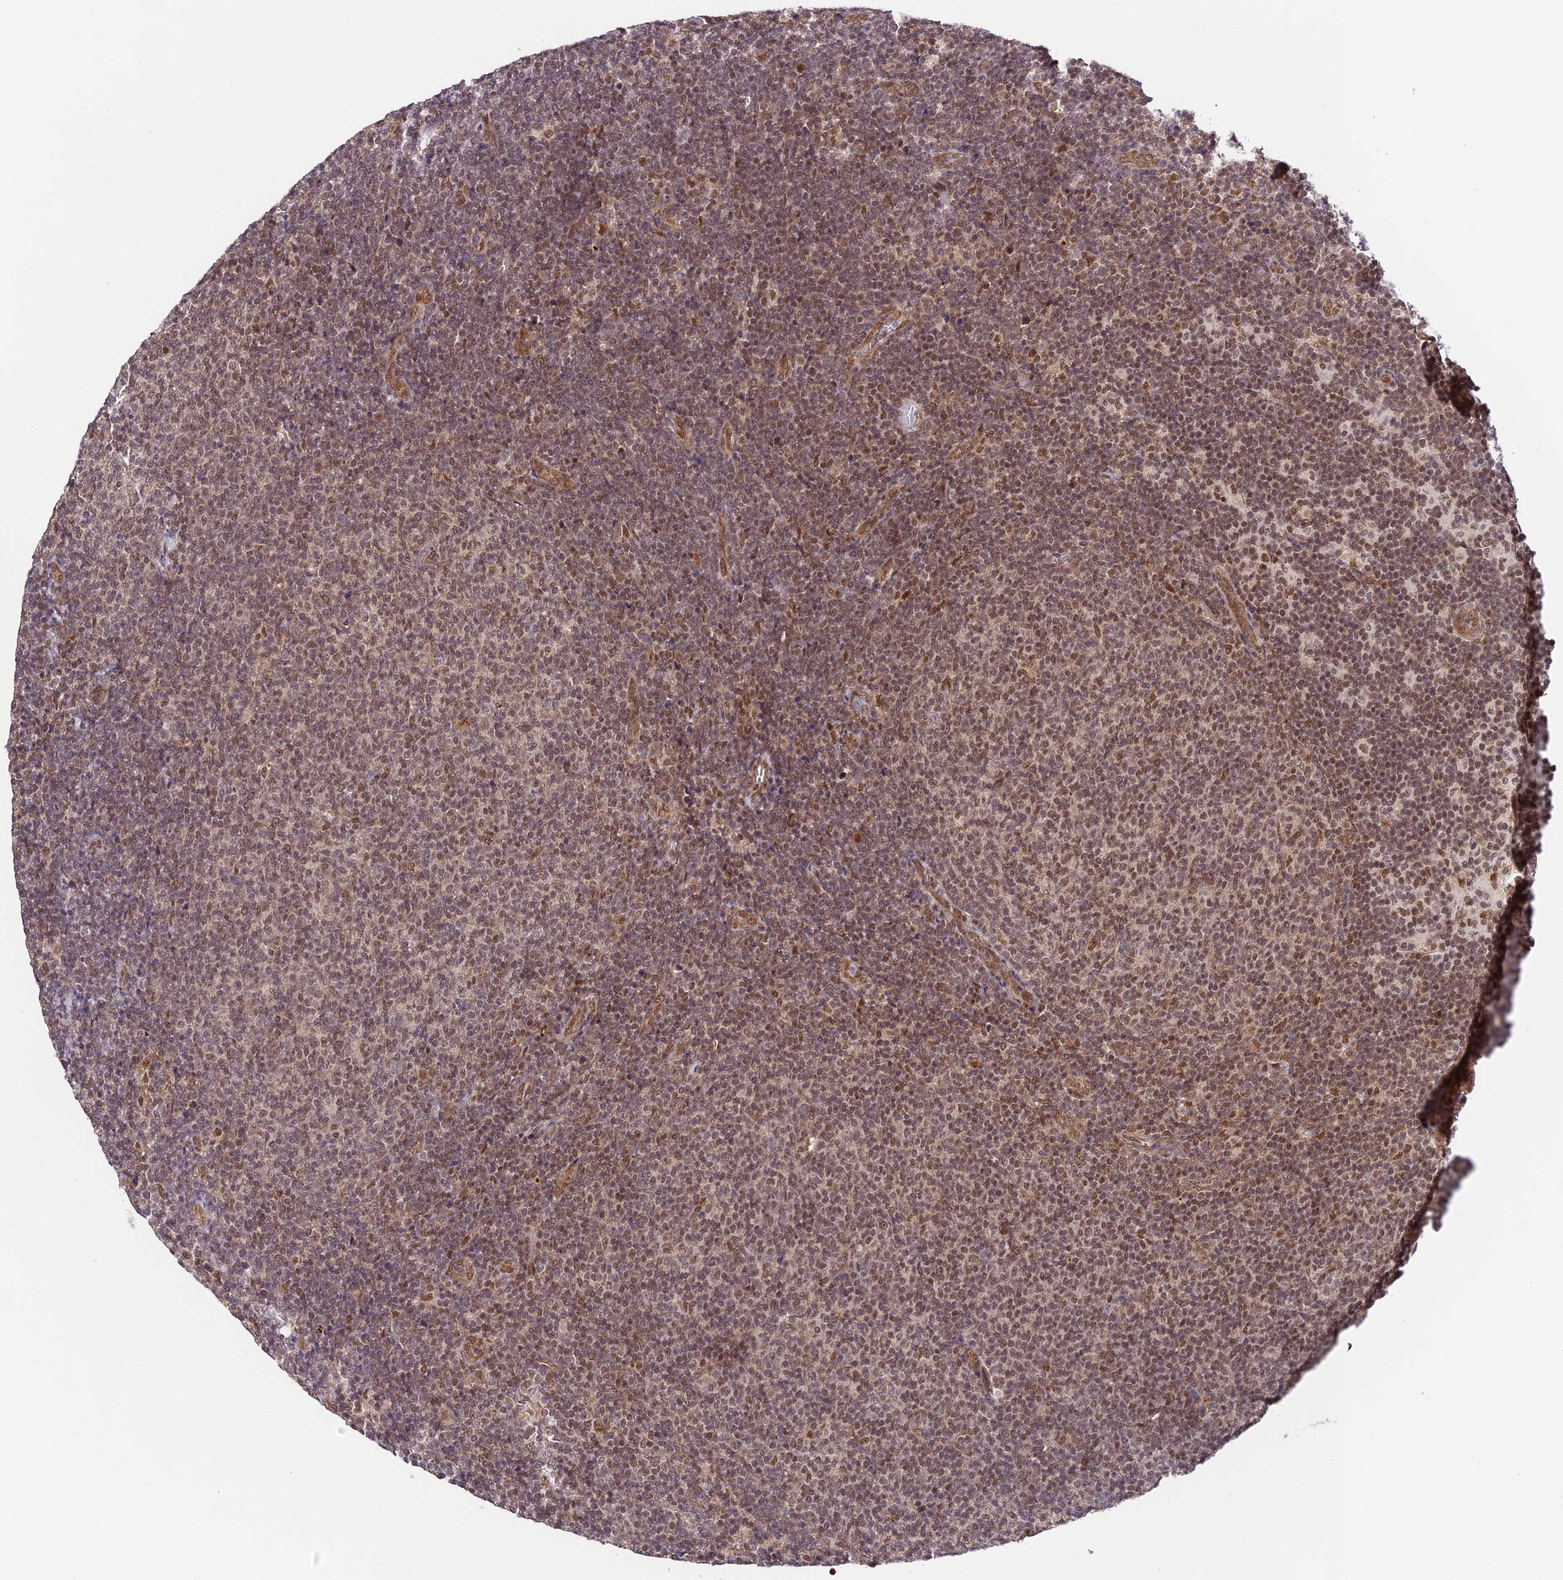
{"staining": {"intensity": "moderate", "quantity": "25%-75%", "location": "nuclear"}, "tissue": "lymphoma", "cell_type": "Tumor cells", "image_type": "cancer", "snomed": [{"axis": "morphology", "description": "Malignant lymphoma, non-Hodgkin's type, Low grade"}, {"axis": "topography", "description": "Lymph node"}], "caption": "A brown stain labels moderate nuclear staining of a protein in low-grade malignant lymphoma, non-Hodgkin's type tumor cells.", "gene": "TRIM22", "patient": {"sex": "male", "age": 66}}